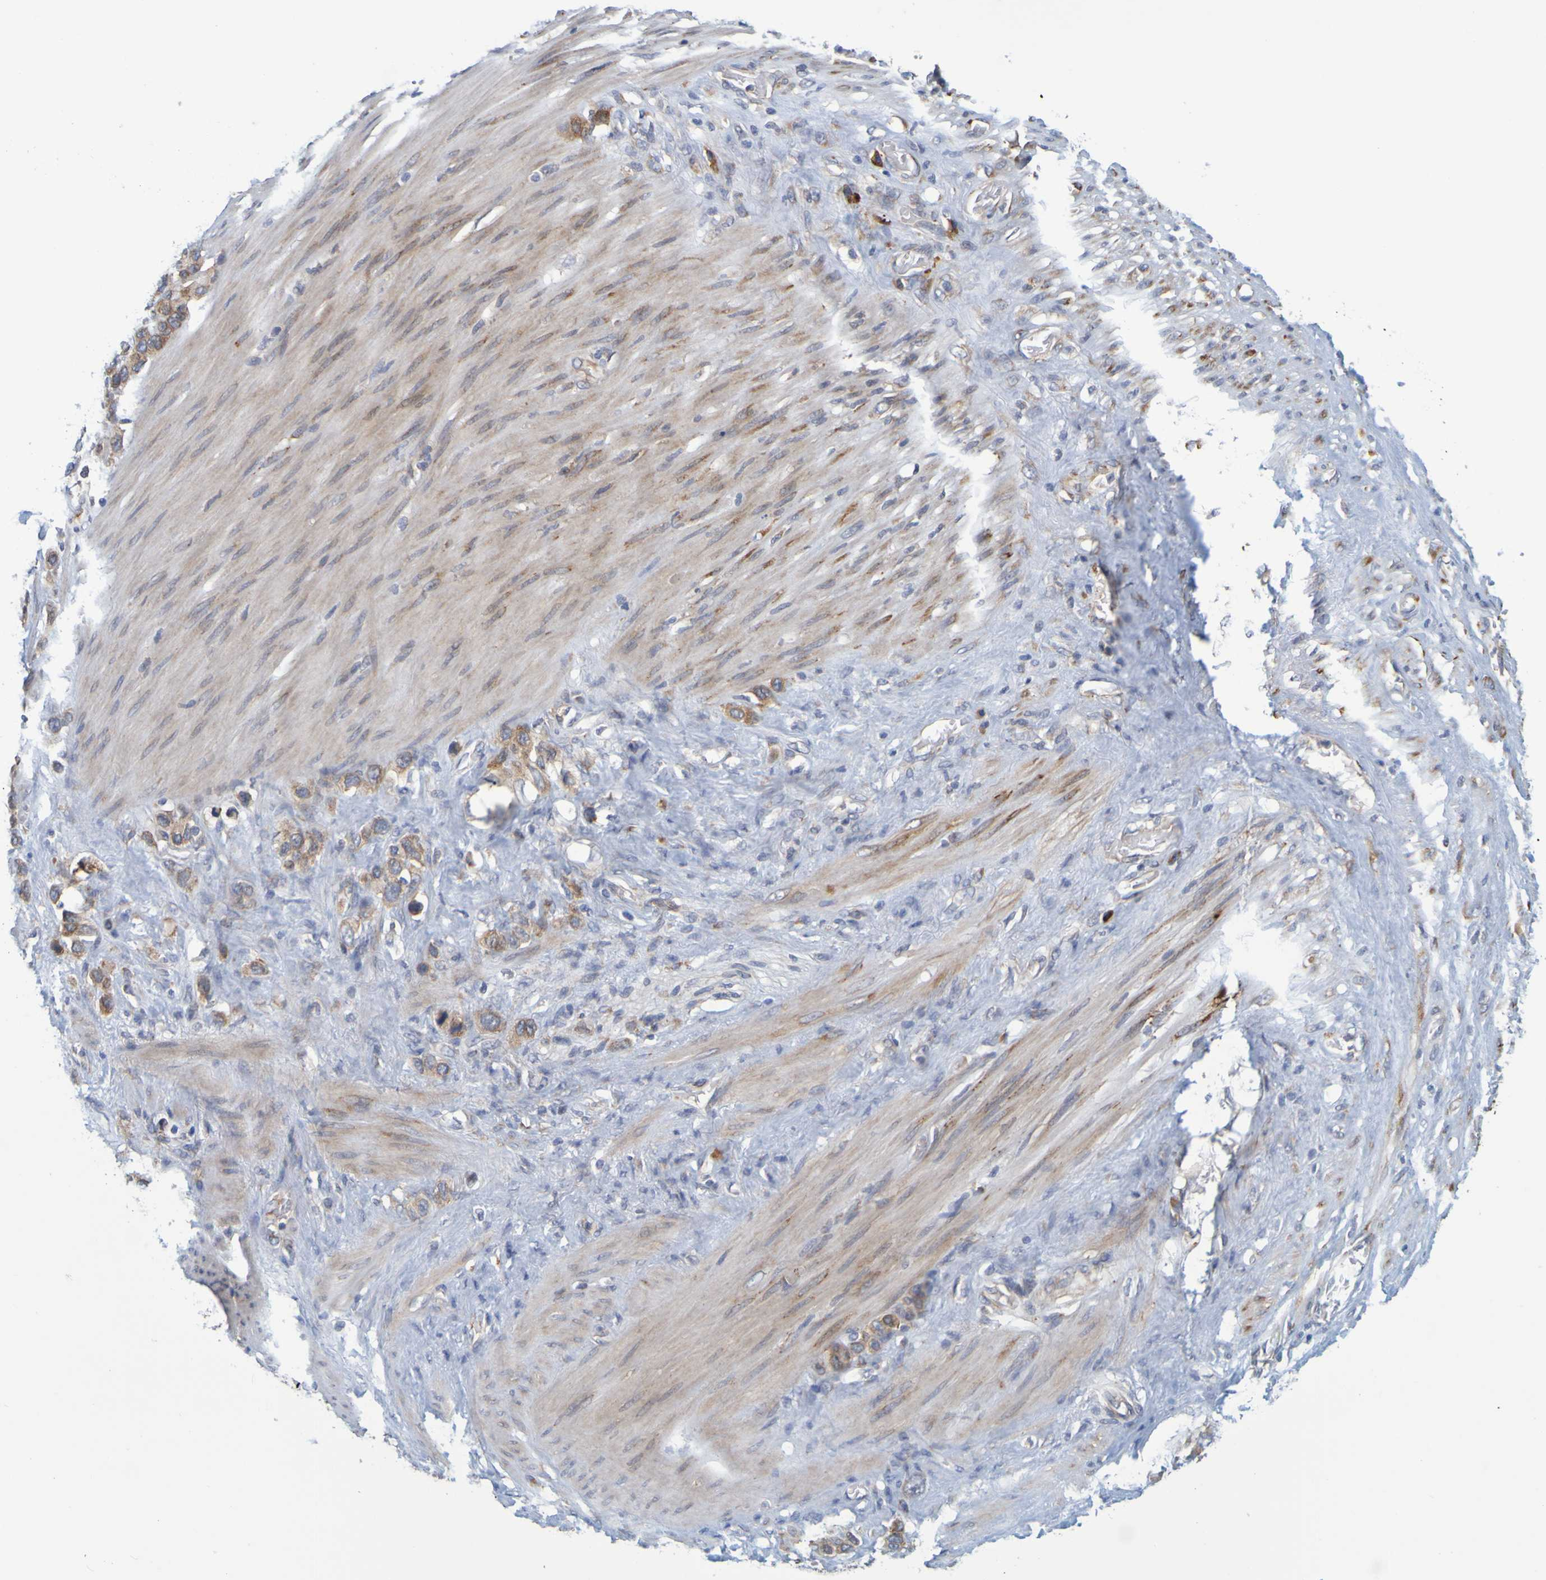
{"staining": {"intensity": "moderate", "quantity": ">75%", "location": "cytoplasmic/membranous"}, "tissue": "stomach cancer", "cell_type": "Tumor cells", "image_type": "cancer", "snomed": [{"axis": "morphology", "description": "Adenocarcinoma, NOS"}, {"axis": "morphology", "description": "Adenocarcinoma, High grade"}, {"axis": "topography", "description": "Stomach, upper"}, {"axis": "topography", "description": "Stomach, lower"}], "caption": "Stomach cancer (adenocarcinoma) stained for a protein reveals moderate cytoplasmic/membranous positivity in tumor cells.", "gene": "SIL1", "patient": {"sex": "female", "age": 65}}